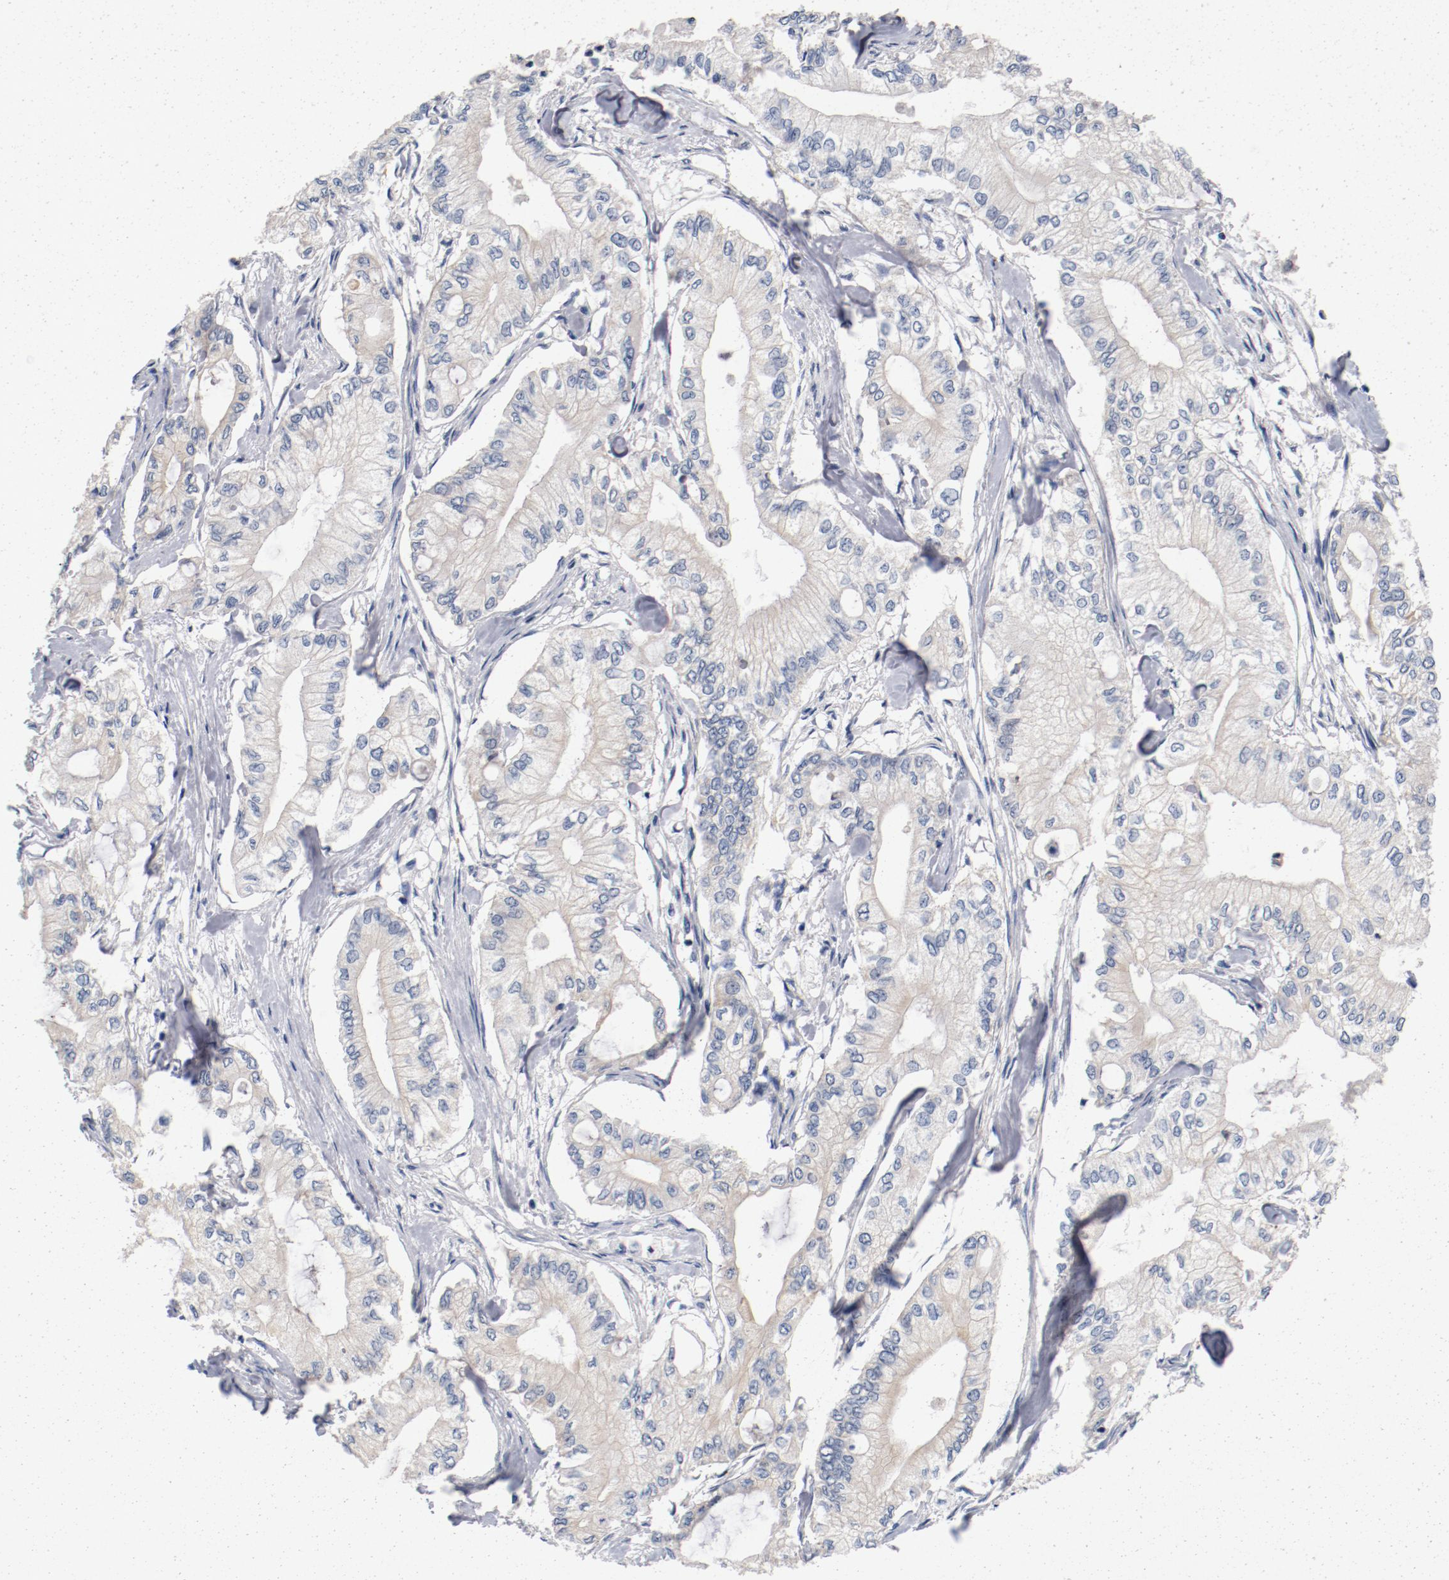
{"staining": {"intensity": "negative", "quantity": "none", "location": "none"}, "tissue": "pancreatic cancer", "cell_type": "Tumor cells", "image_type": "cancer", "snomed": [{"axis": "morphology", "description": "Adenocarcinoma, NOS"}, {"axis": "topography", "description": "Pancreas"}], "caption": "An immunohistochemistry image of adenocarcinoma (pancreatic) is shown. There is no staining in tumor cells of adenocarcinoma (pancreatic).", "gene": "PIM1", "patient": {"sex": "male", "age": 79}}